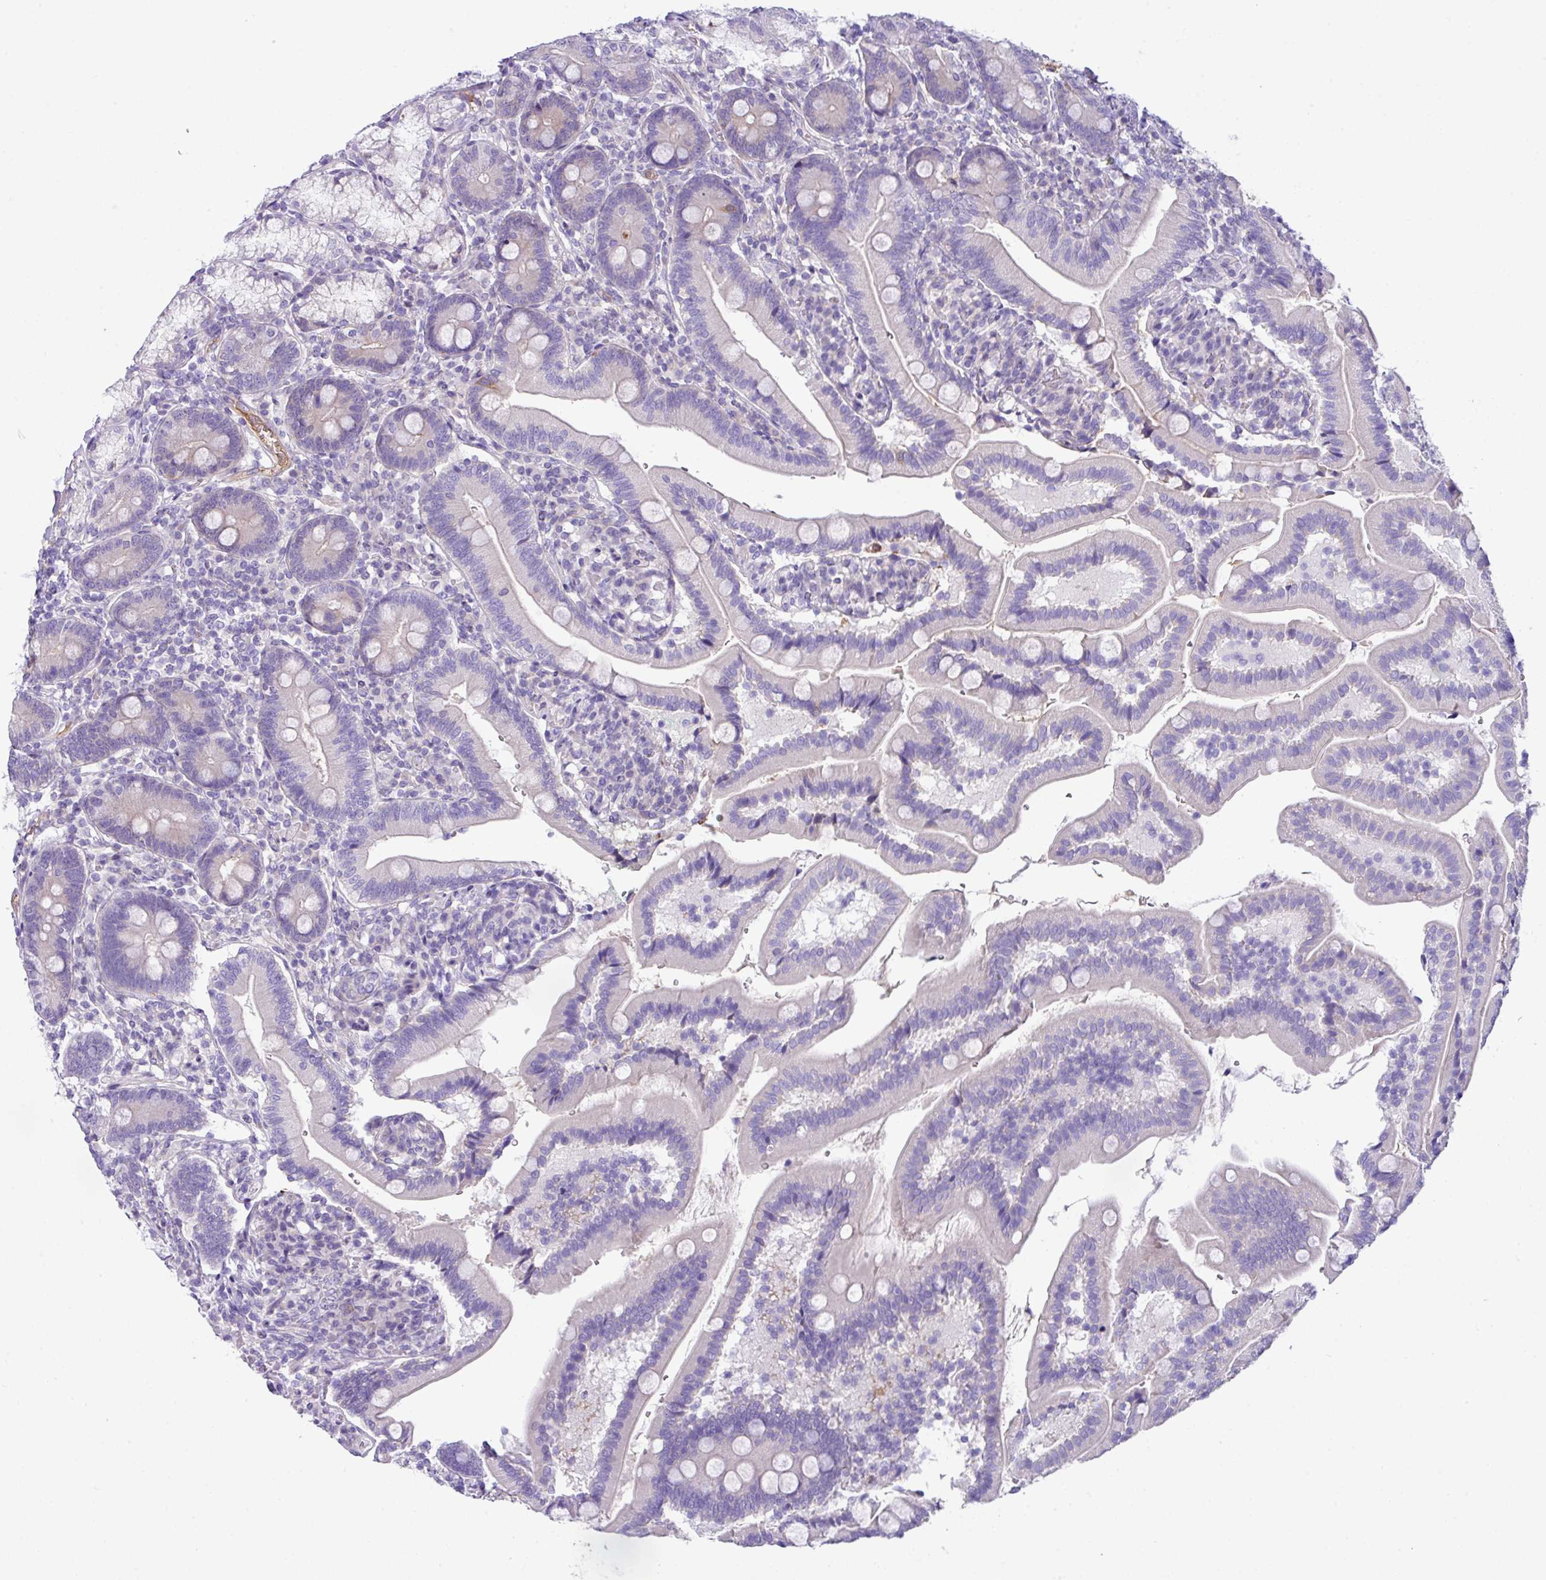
{"staining": {"intensity": "negative", "quantity": "none", "location": "none"}, "tissue": "duodenum", "cell_type": "Glandular cells", "image_type": "normal", "snomed": [{"axis": "morphology", "description": "Normal tissue, NOS"}, {"axis": "topography", "description": "Duodenum"}], "caption": "IHC of unremarkable duodenum demonstrates no positivity in glandular cells. (Stains: DAB immunohistochemistry (IHC) with hematoxylin counter stain, Microscopy: brightfield microscopy at high magnification).", "gene": "DNAL1", "patient": {"sex": "female", "age": 67}}